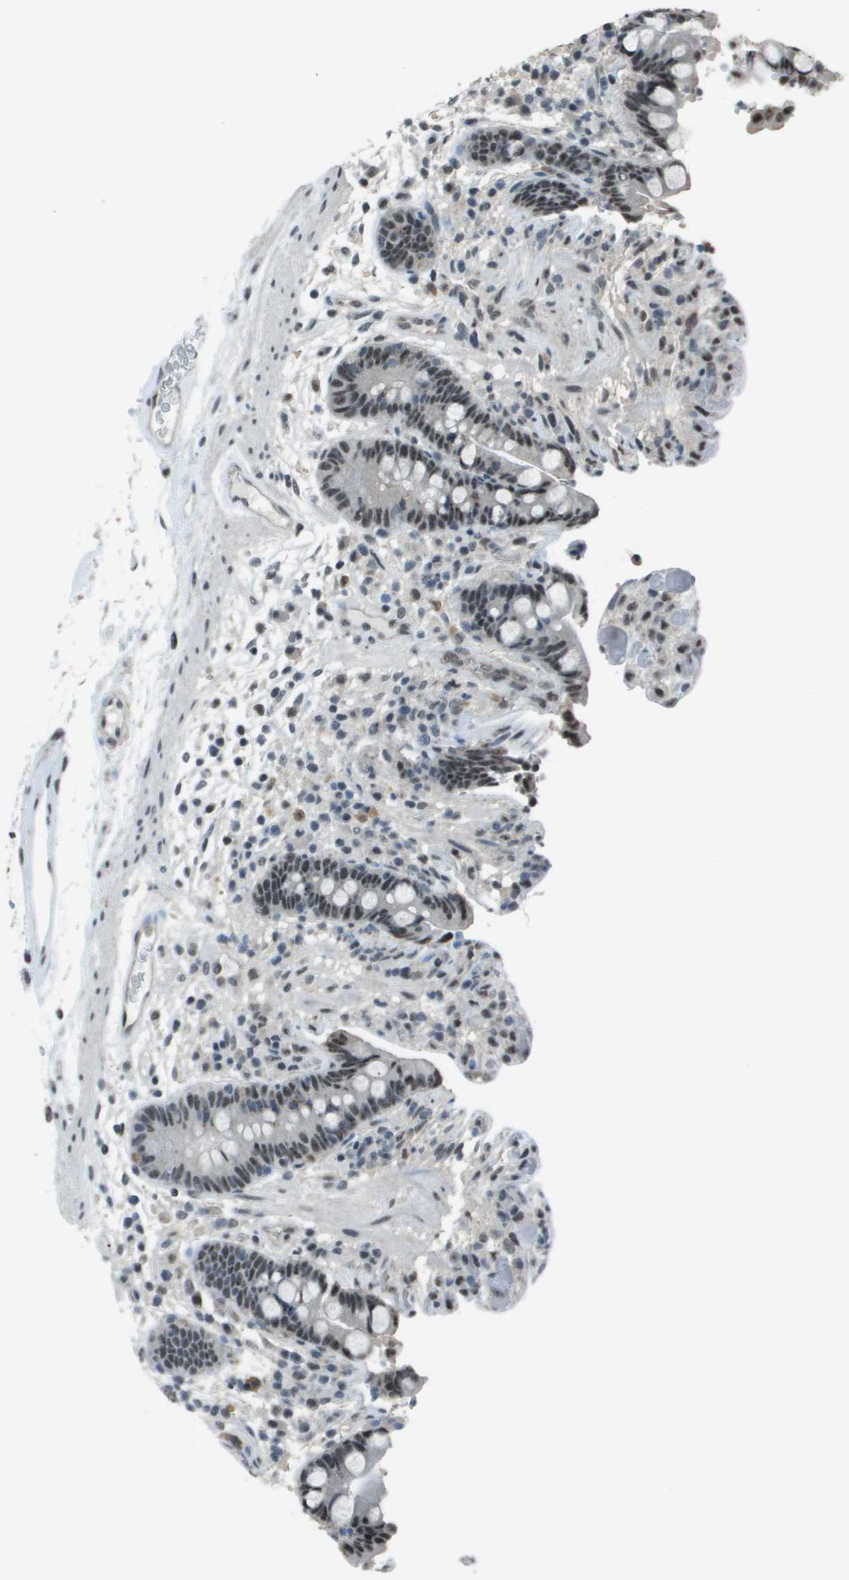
{"staining": {"intensity": "moderate", "quantity": ">75%", "location": "nuclear"}, "tissue": "colon", "cell_type": "Endothelial cells", "image_type": "normal", "snomed": [{"axis": "morphology", "description": "Normal tissue, NOS"}, {"axis": "topography", "description": "Colon"}], "caption": "Protein expression analysis of unremarkable colon shows moderate nuclear staining in approximately >75% of endothelial cells.", "gene": "DEPDC1", "patient": {"sex": "male", "age": 73}}